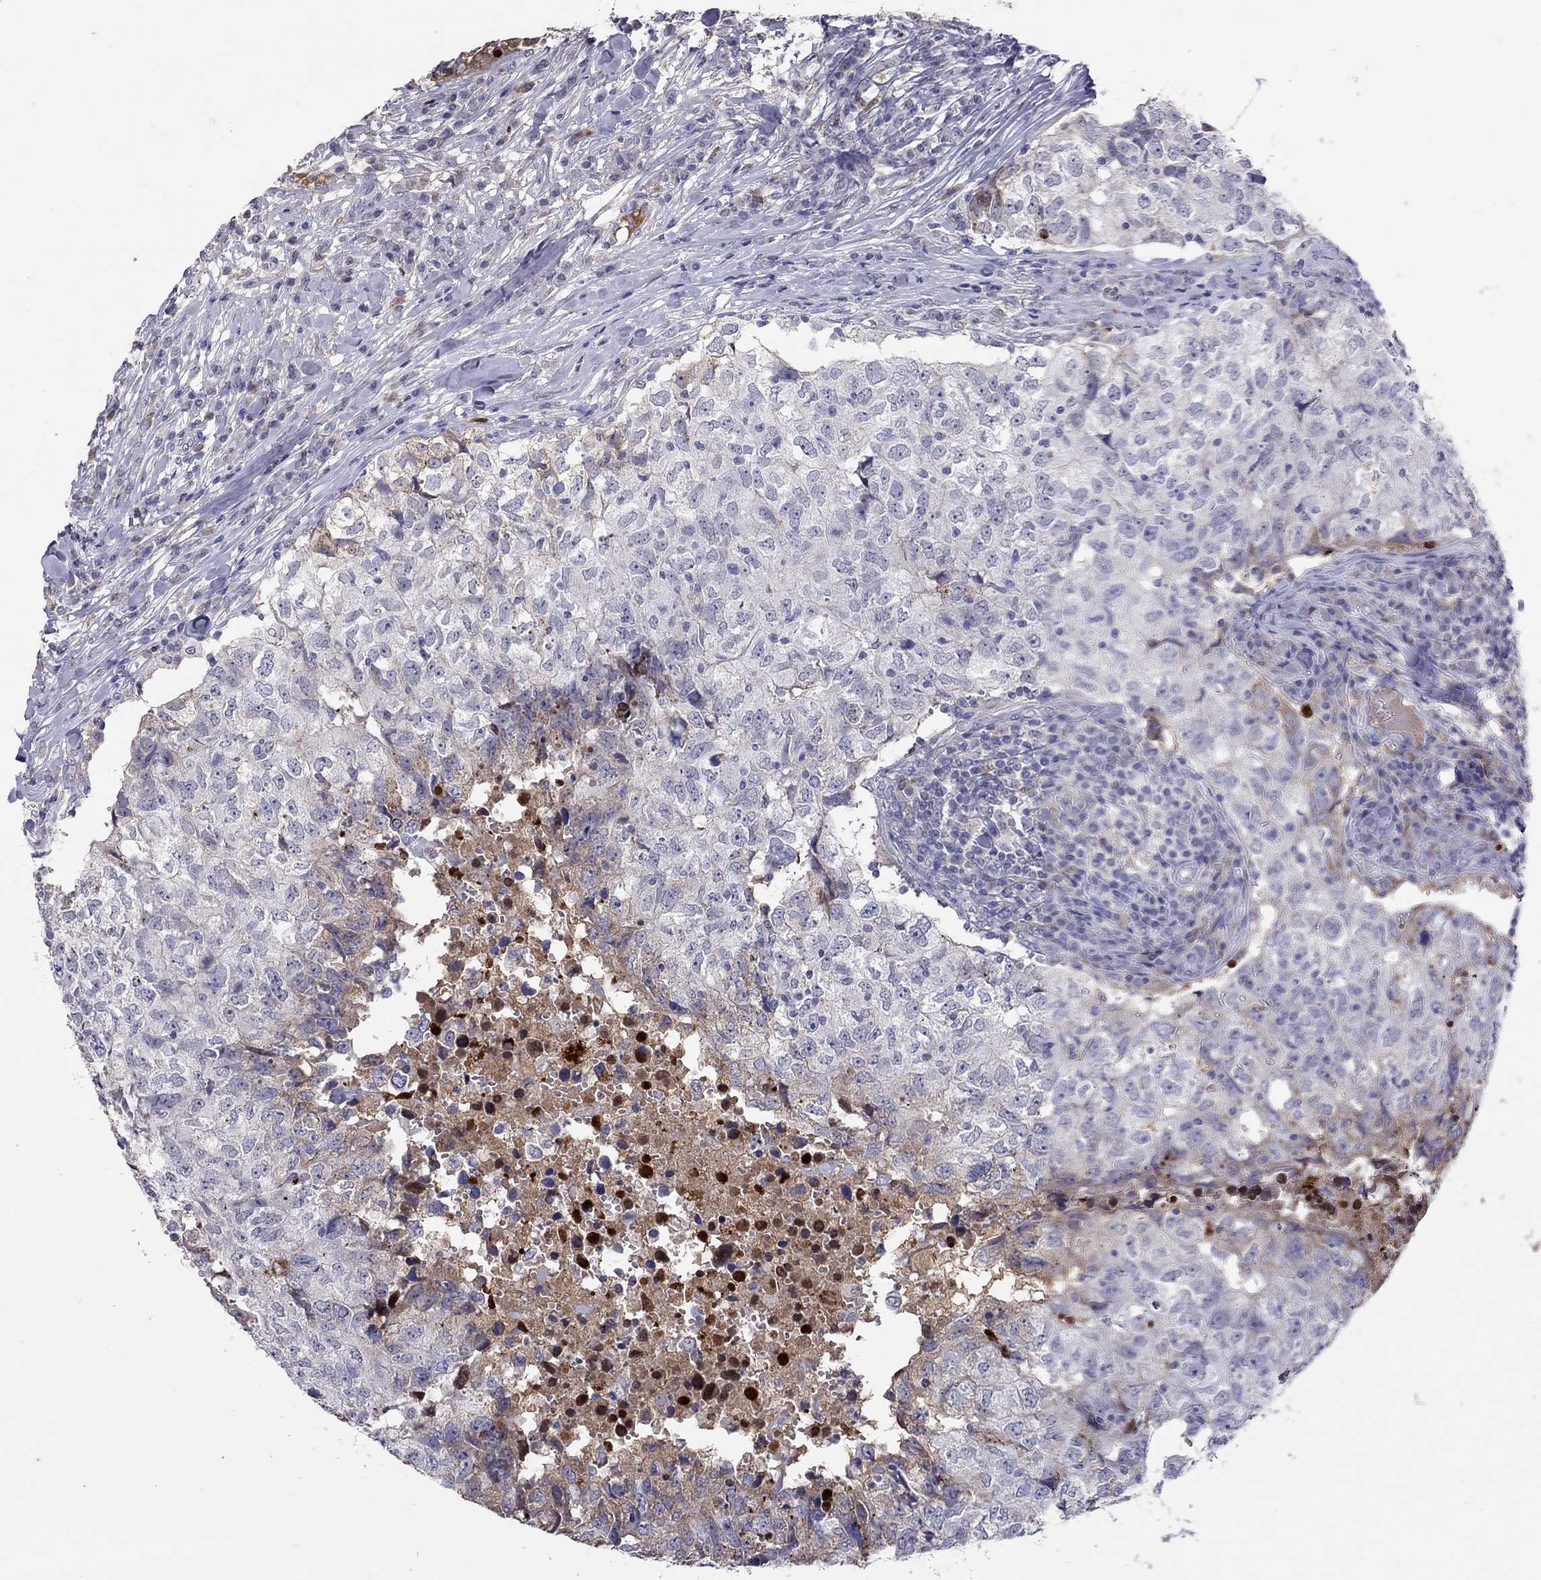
{"staining": {"intensity": "negative", "quantity": "none", "location": "none"}, "tissue": "breast cancer", "cell_type": "Tumor cells", "image_type": "cancer", "snomed": [{"axis": "morphology", "description": "Duct carcinoma"}, {"axis": "topography", "description": "Breast"}], "caption": "There is no significant expression in tumor cells of breast cancer.", "gene": "SERPINA3", "patient": {"sex": "female", "age": 30}}